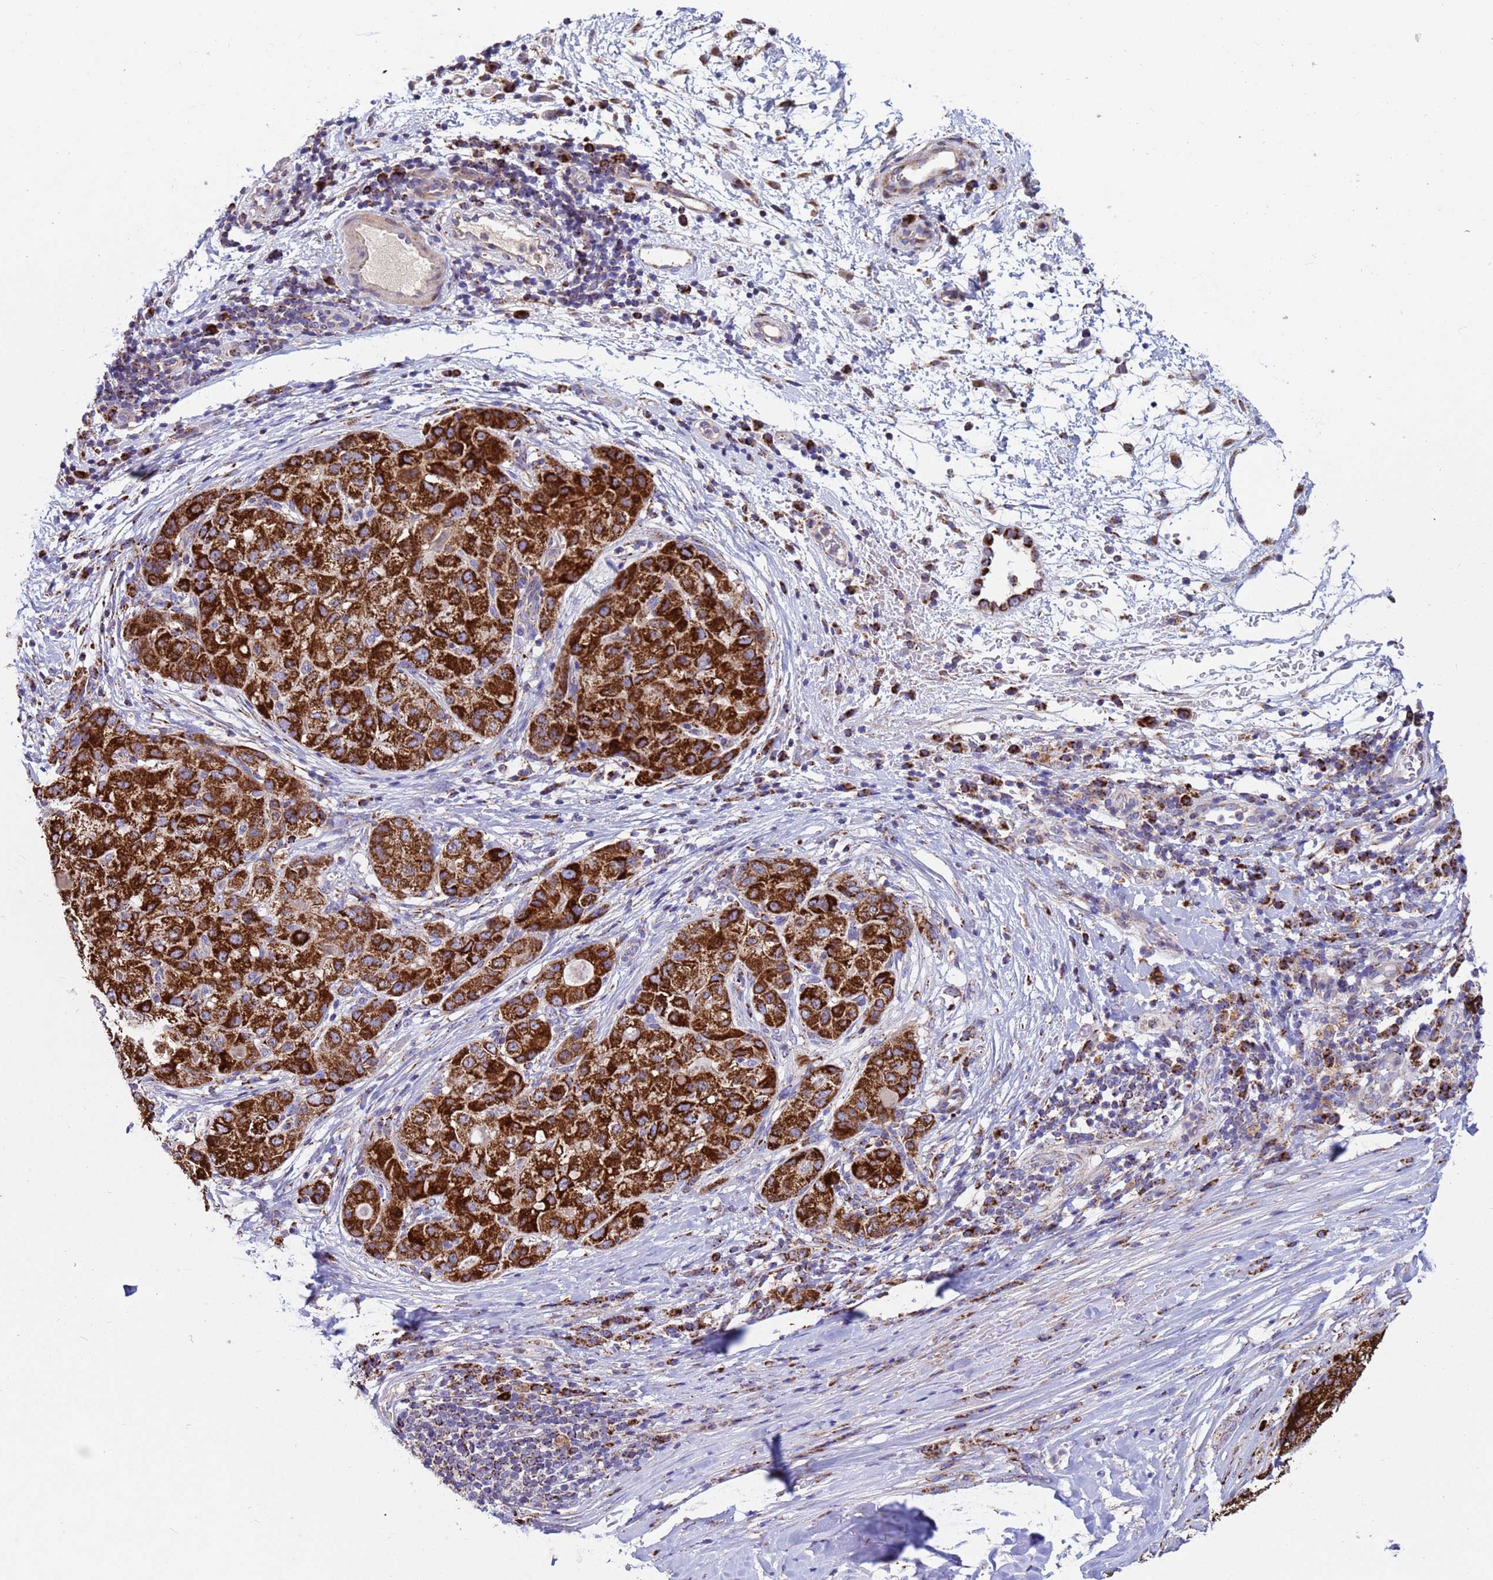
{"staining": {"intensity": "strong", "quantity": ">75%", "location": "cytoplasmic/membranous"}, "tissue": "liver cancer", "cell_type": "Tumor cells", "image_type": "cancer", "snomed": [{"axis": "morphology", "description": "Carcinoma, Hepatocellular, NOS"}, {"axis": "topography", "description": "Liver"}], "caption": "Brown immunohistochemical staining in human hepatocellular carcinoma (liver) shows strong cytoplasmic/membranous positivity in approximately >75% of tumor cells.", "gene": "TUBGCP3", "patient": {"sex": "male", "age": 80}}